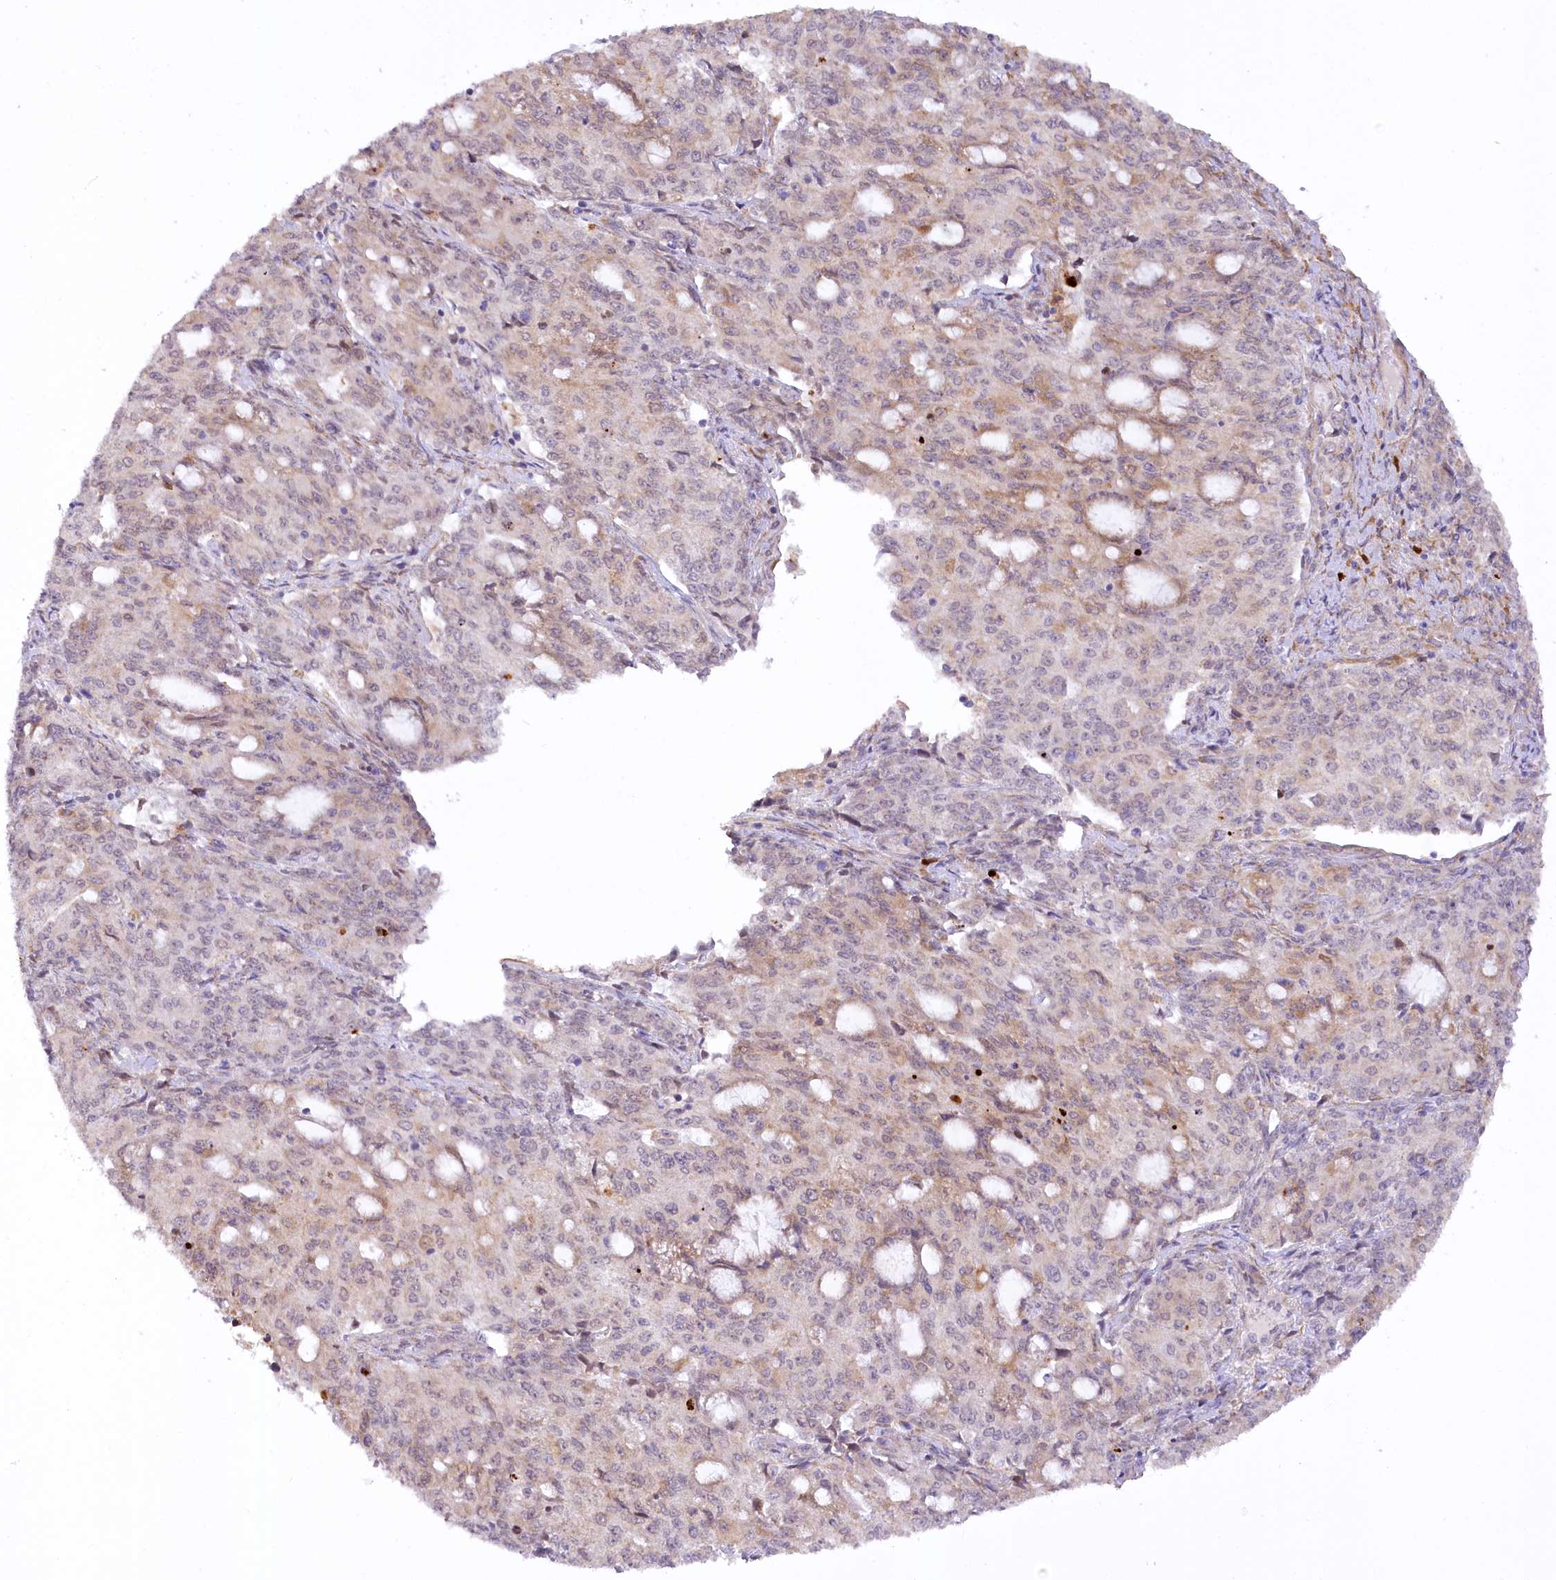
{"staining": {"intensity": "weak", "quantity": "<25%", "location": "cytoplasmic/membranous"}, "tissue": "endometrial cancer", "cell_type": "Tumor cells", "image_type": "cancer", "snomed": [{"axis": "morphology", "description": "Adenocarcinoma, NOS"}, {"axis": "topography", "description": "Endometrium"}], "caption": "The image exhibits no staining of tumor cells in endometrial adenocarcinoma.", "gene": "NCKAP5", "patient": {"sex": "female", "age": 50}}